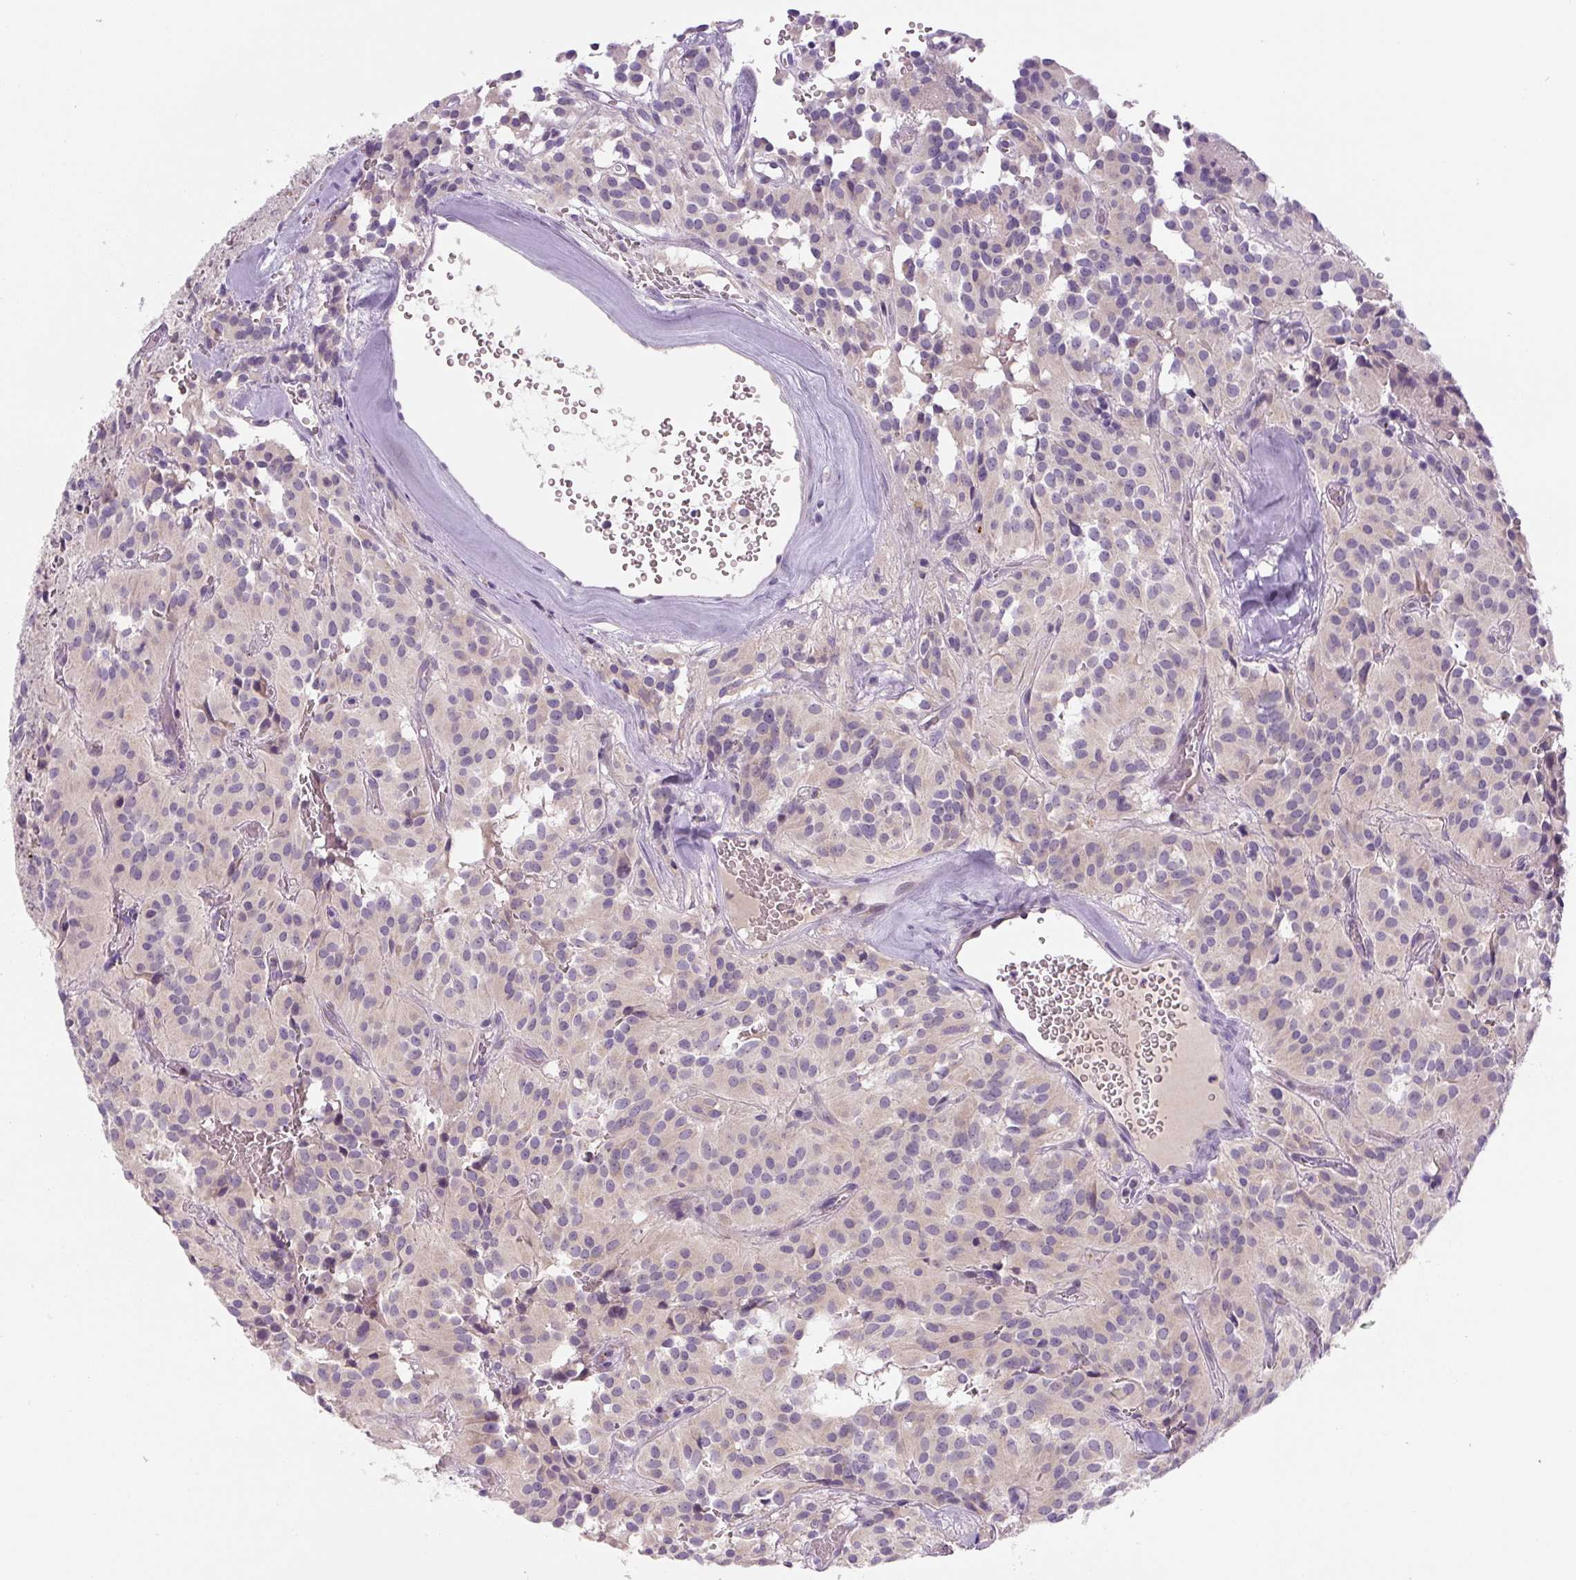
{"staining": {"intensity": "negative", "quantity": "none", "location": "none"}, "tissue": "glioma", "cell_type": "Tumor cells", "image_type": "cancer", "snomed": [{"axis": "morphology", "description": "Glioma, malignant, Low grade"}, {"axis": "topography", "description": "Brain"}], "caption": "An immunohistochemistry photomicrograph of malignant glioma (low-grade) is shown. There is no staining in tumor cells of malignant glioma (low-grade).", "gene": "YIF1B", "patient": {"sex": "male", "age": 42}}